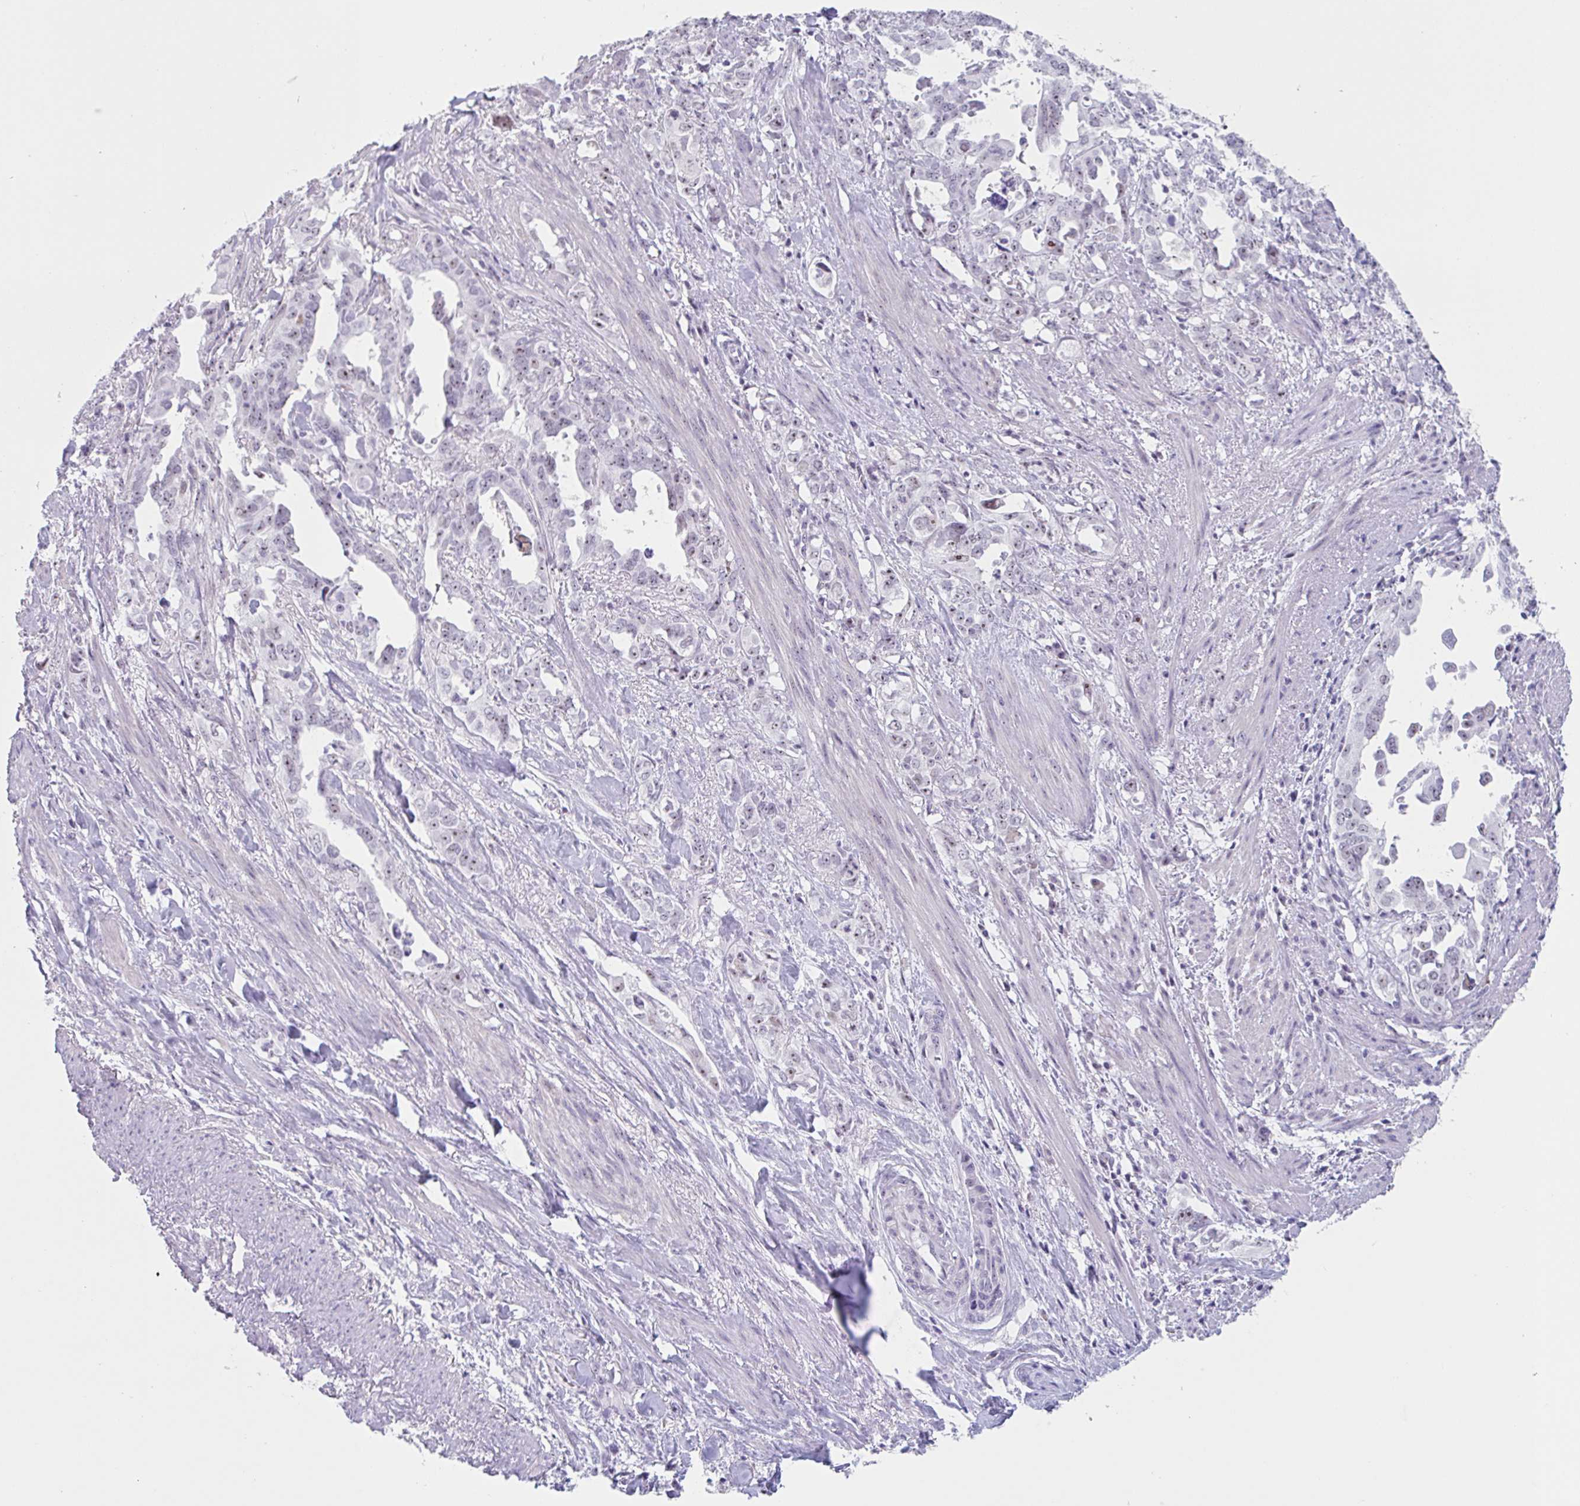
{"staining": {"intensity": "moderate", "quantity": ">75%", "location": "nuclear"}, "tissue": "endometrial cancer", "cell_type": "Tumor cells", "image_type": "cancer", "snomed": [{"axis": "morphology", "description": "Adenocarcinoma, NOS"}, {"axis": "topography", "description": "Endometrium"}], "caption": "Endometrial cancer stained with a brown dye reveals moderate nuclear positive staining in approximately >75% of tumor cells.", "gene": "LENG9", "patient": {"sex": "female", "age": 65}}